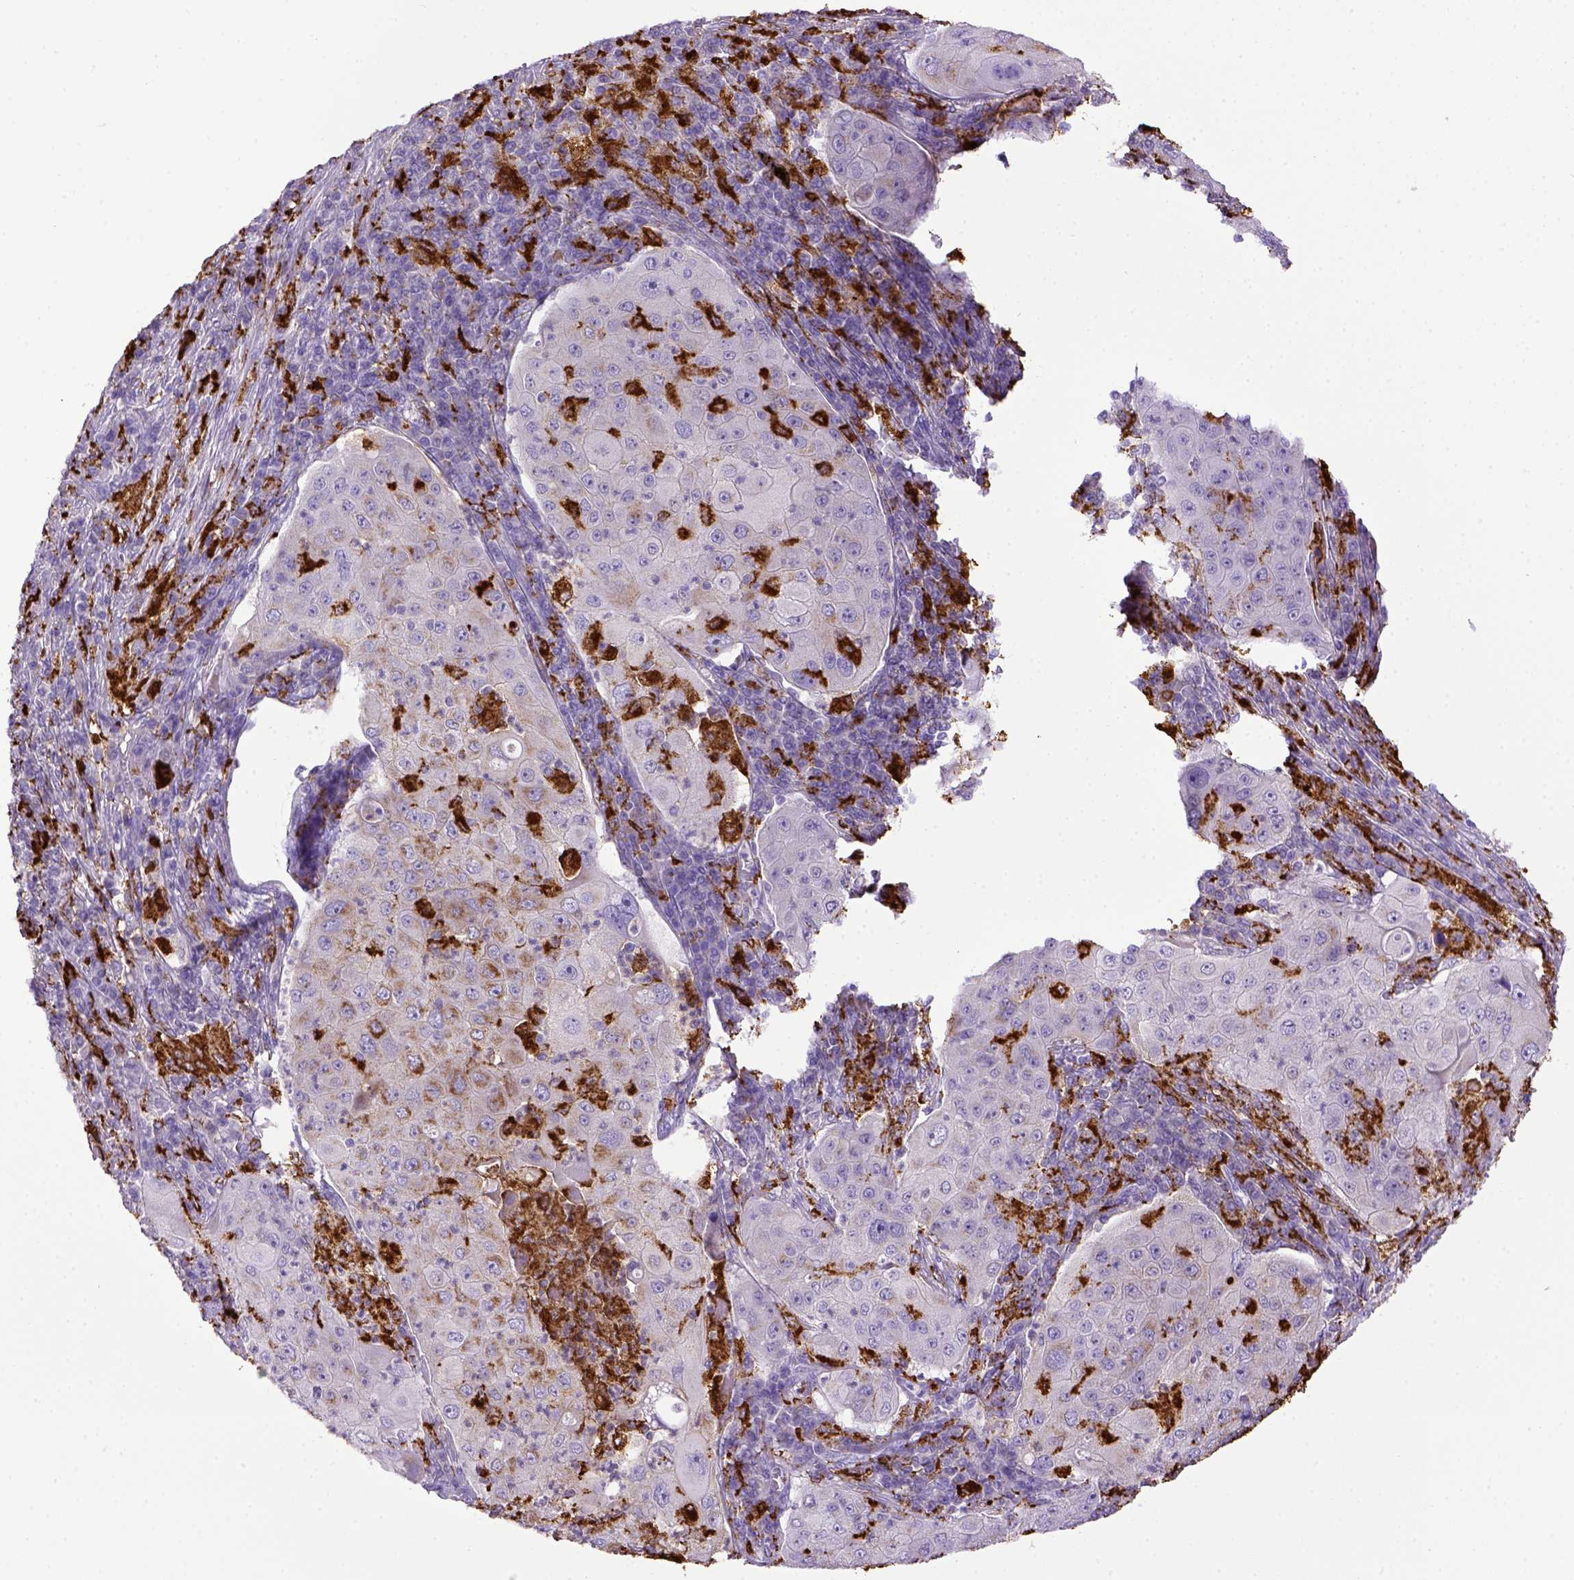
{"staining": {"intensity": "negative", "quantity": "none", "location": "none"}, "tissue": "lung cancer", "cell_type": "Tumor cells", "image_type": "cancer", "snomed": [{"axis": "morphology", "description": "Squamous cell carcinoma, NOS"}, {"axis": "topography", "description": "Lung"}], "caption": "IHC of human squamous cell carcinoma (lung) exhibits no expression in tumor cells.", "gene": "CD68", "patient": {"sex": "female", "age": 59}}